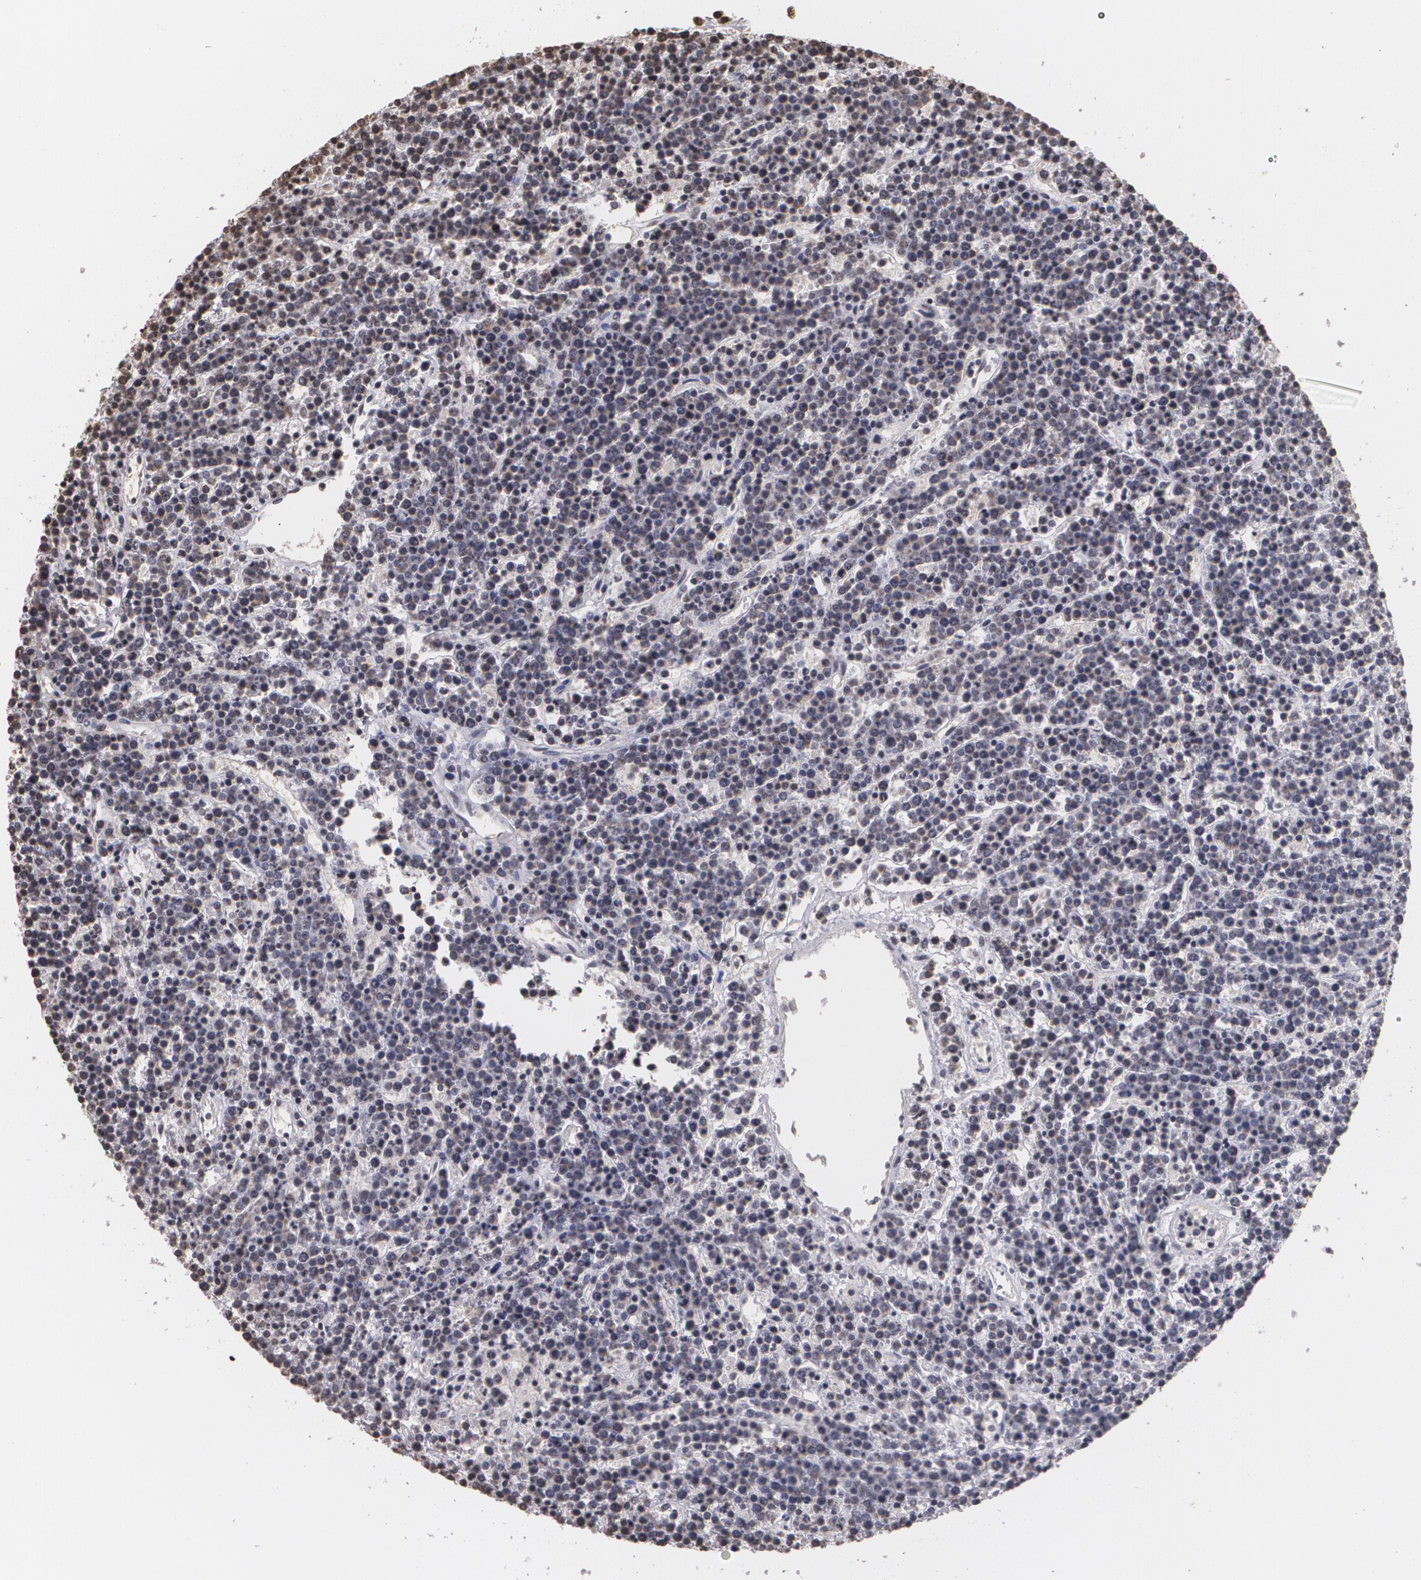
{"staining": {"intensity": "negative", "quantity": "none", "location": "none"}, "tissue": "lymphoma", "cell_type": "Tumor cells", "image_type": "cancer", "snomed": [{"axis": "morphology", "description": "Malignant lymphoma, non-Hodgkin's type, High grade"}, {"axis": "topography", "description": "Ovary"}], "caption": "There is no significant positivity in tumor cells of malignant lymphoma, non-Hodgkin's type (high-grade).", "gene": "THRB", "patient": {"sex": "female", "age": 56}}